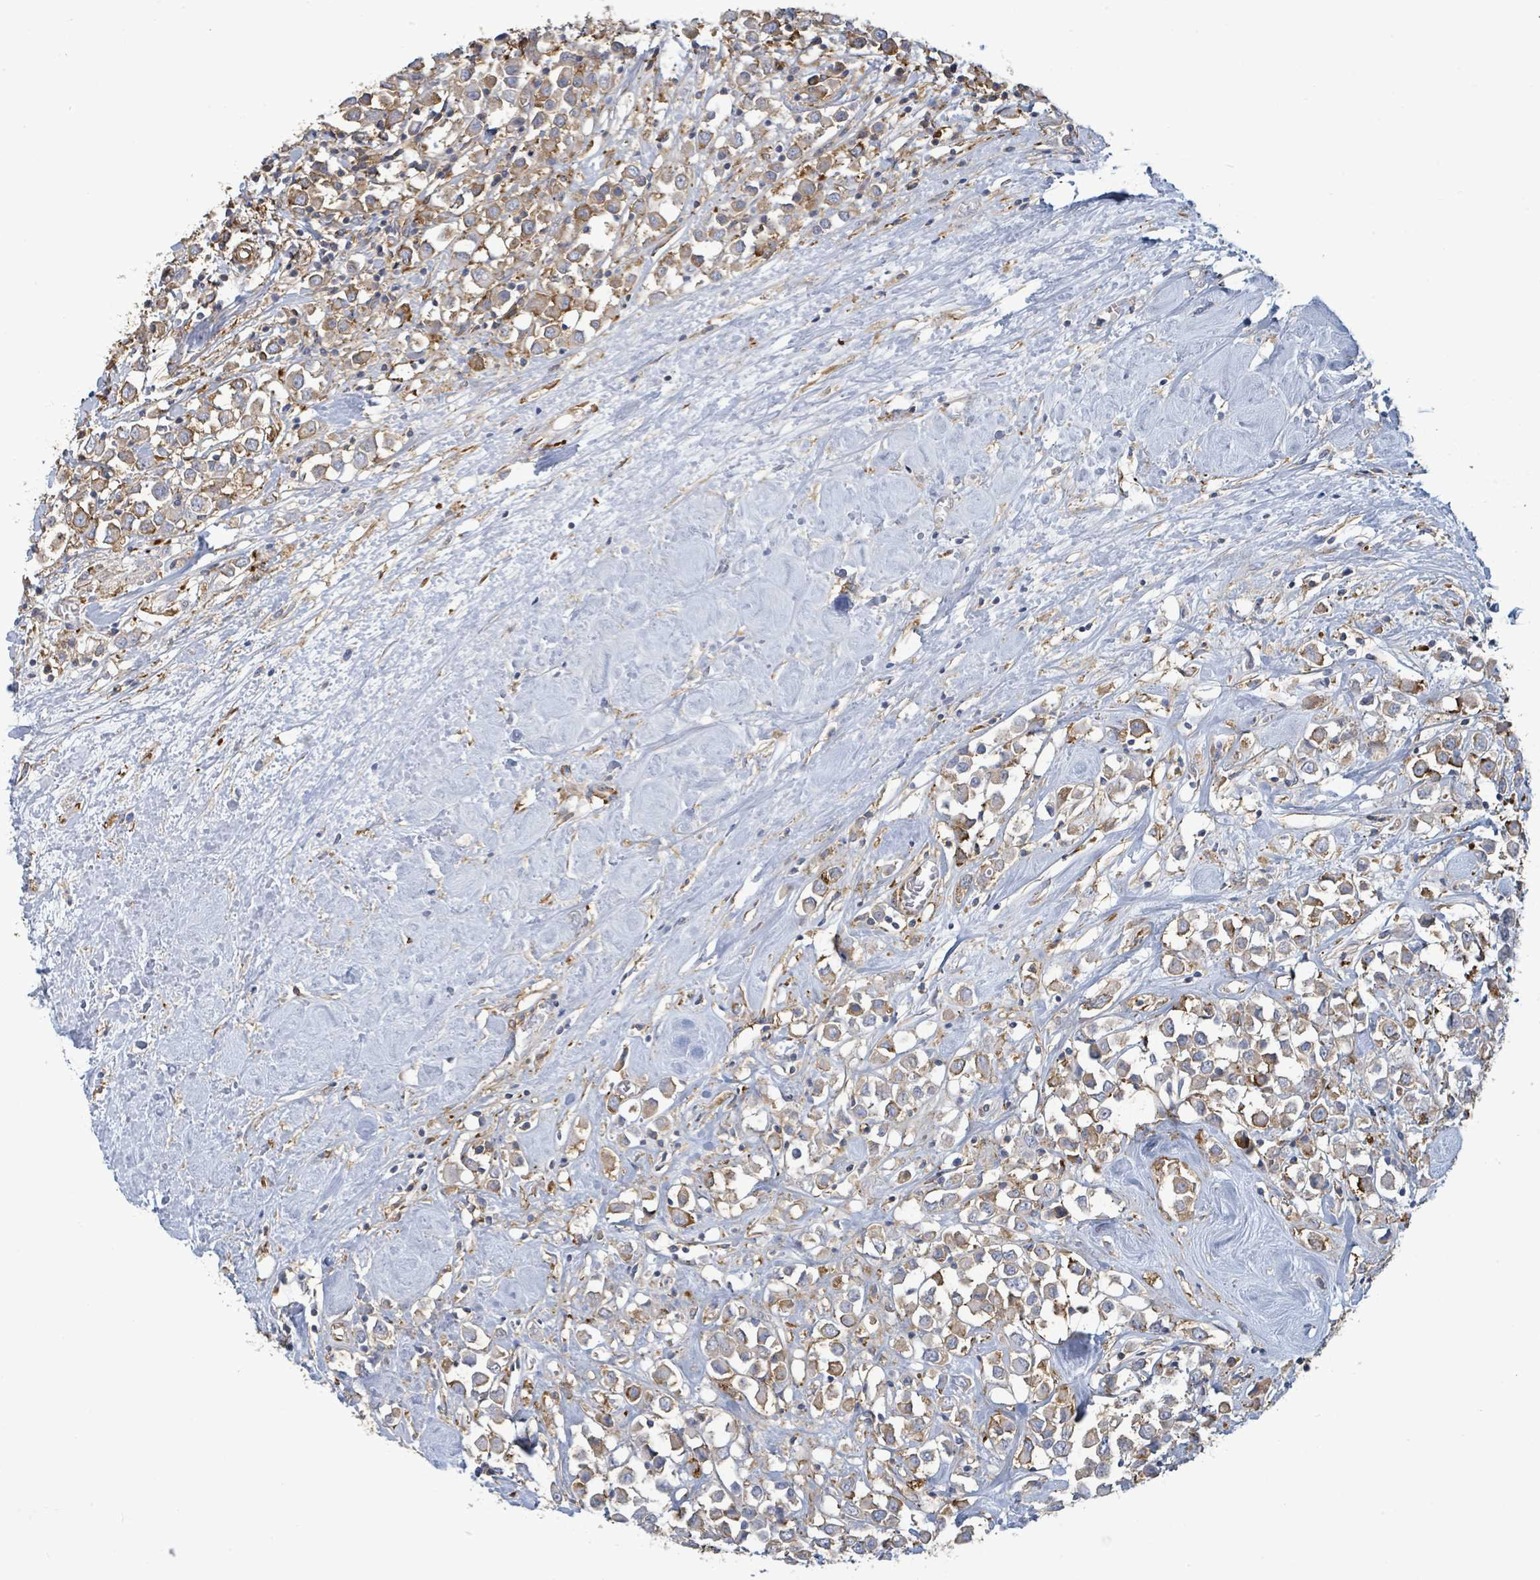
{"staining": {"intensity": "moderate", "quantity": ">75%", "location": "cytoplasmic/membranous"}, "tissue": "breast cancer", "cell_type": "Tumor cells", "image_type": "cancer", "snomed": [{"axis": "morphology", "description": "Duct carcinoma"}, {"axis": "topography", "description": "Breast"}], "caption": "IHC histopathology image of infiltrating ductal carcinoma (breast) stained for a protein (brown), which reveals medium levels of moderate cytoplasmic/membranous positivity in about >75% of tumor cells.", "gene": "EGFL7", "patient": {"sex": "female", "age": 61}}